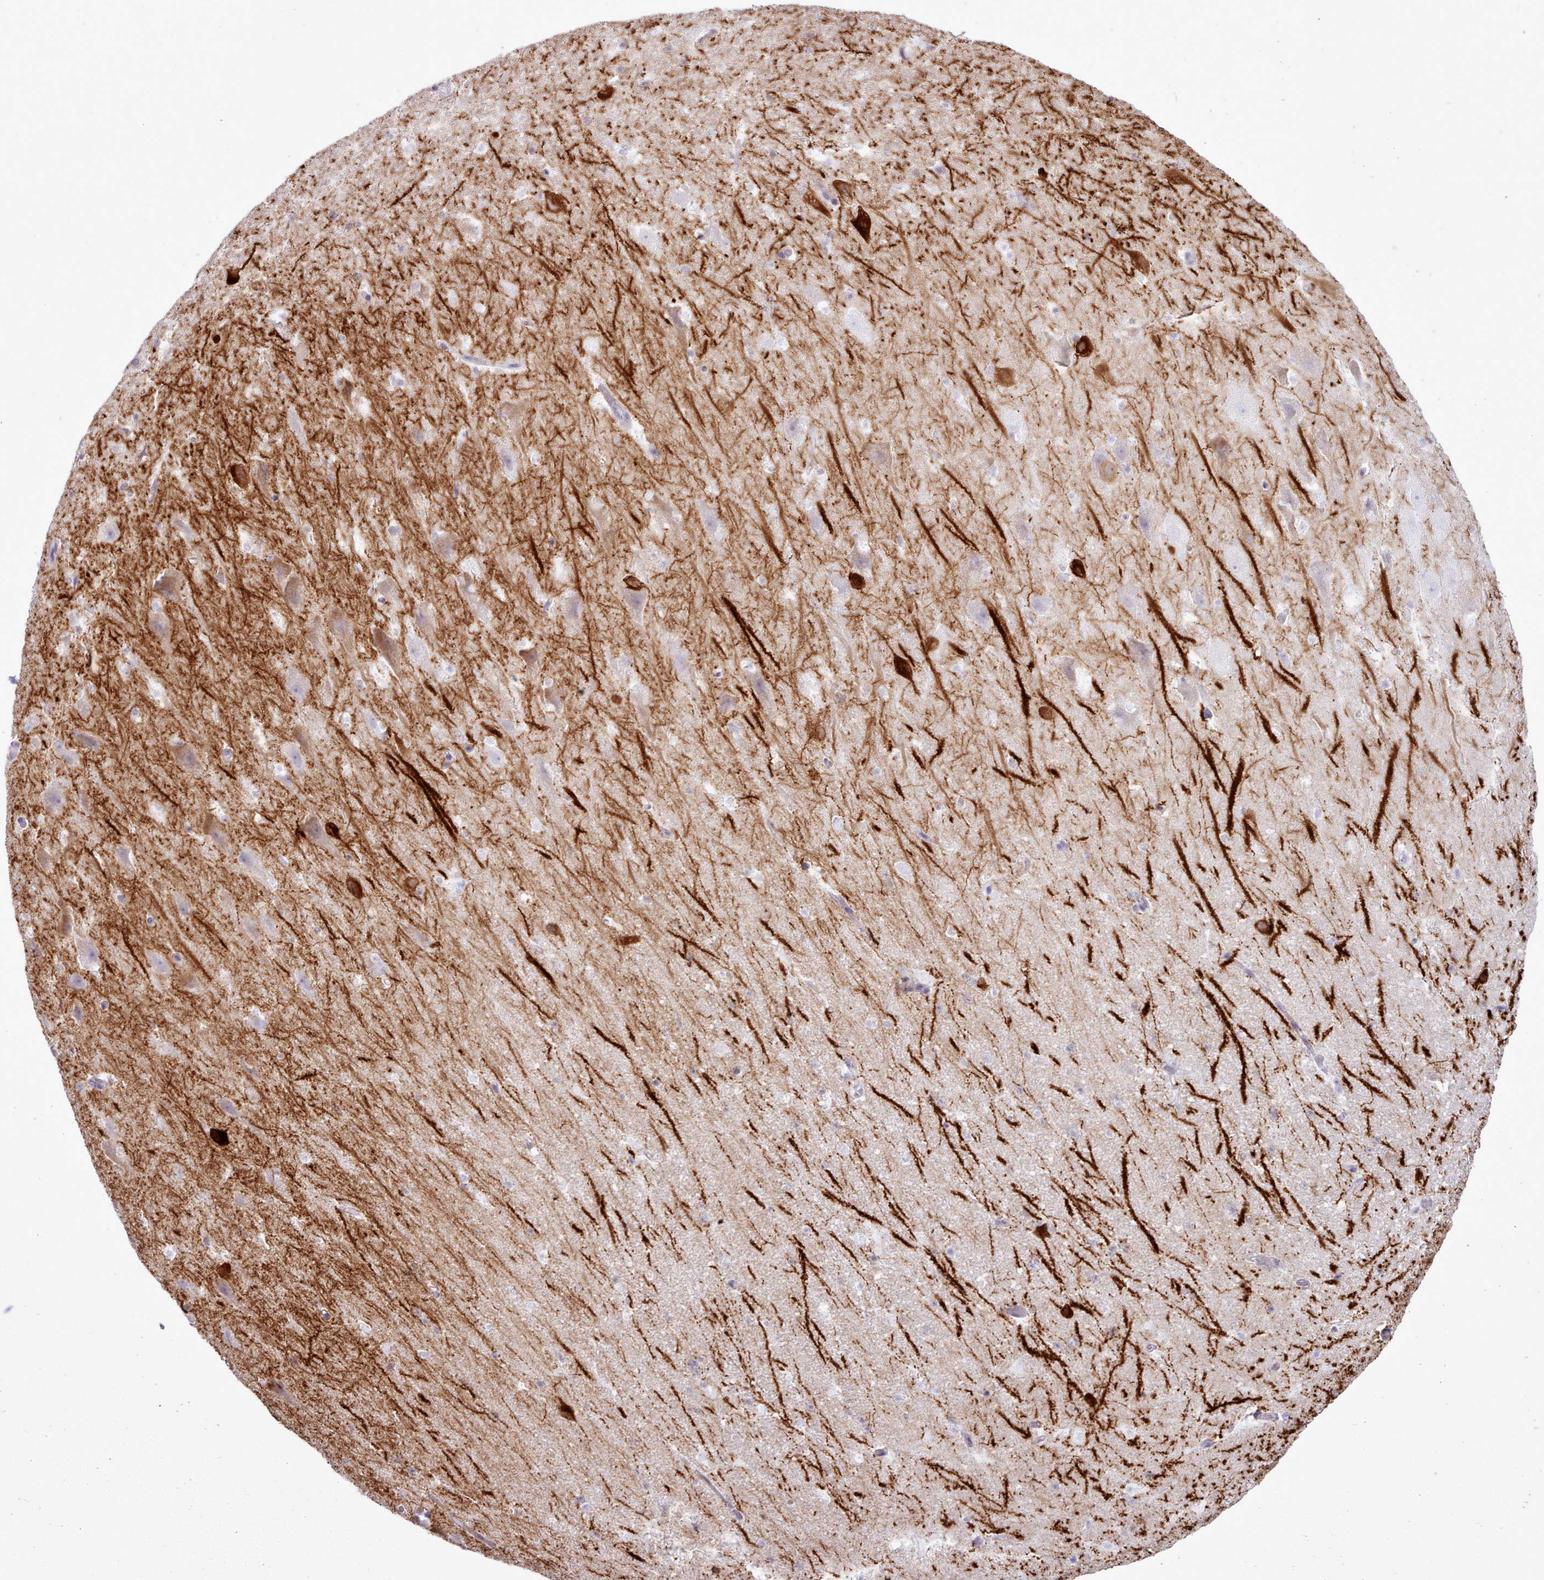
{"staining": {"intensity": "negative", "quantity": "none", "location": "none"}, "tissue": "hippocampus", "cell_type": "Glial cells", "image_type": "normal", "snomed": [{"axis": "morphology", "description": "Normal tissue, NOS"}, {"axis": "topography", "description": "Hippocampus"}], "caption": "Immunohistochemistry (IHC) micrograph of unremarkable hippocampus: human hippocampus stained with DAB displays no significant protein expression in glial cells.", "gene": "BDKRB2", "patient": {"sex": "male", "age": 37}}